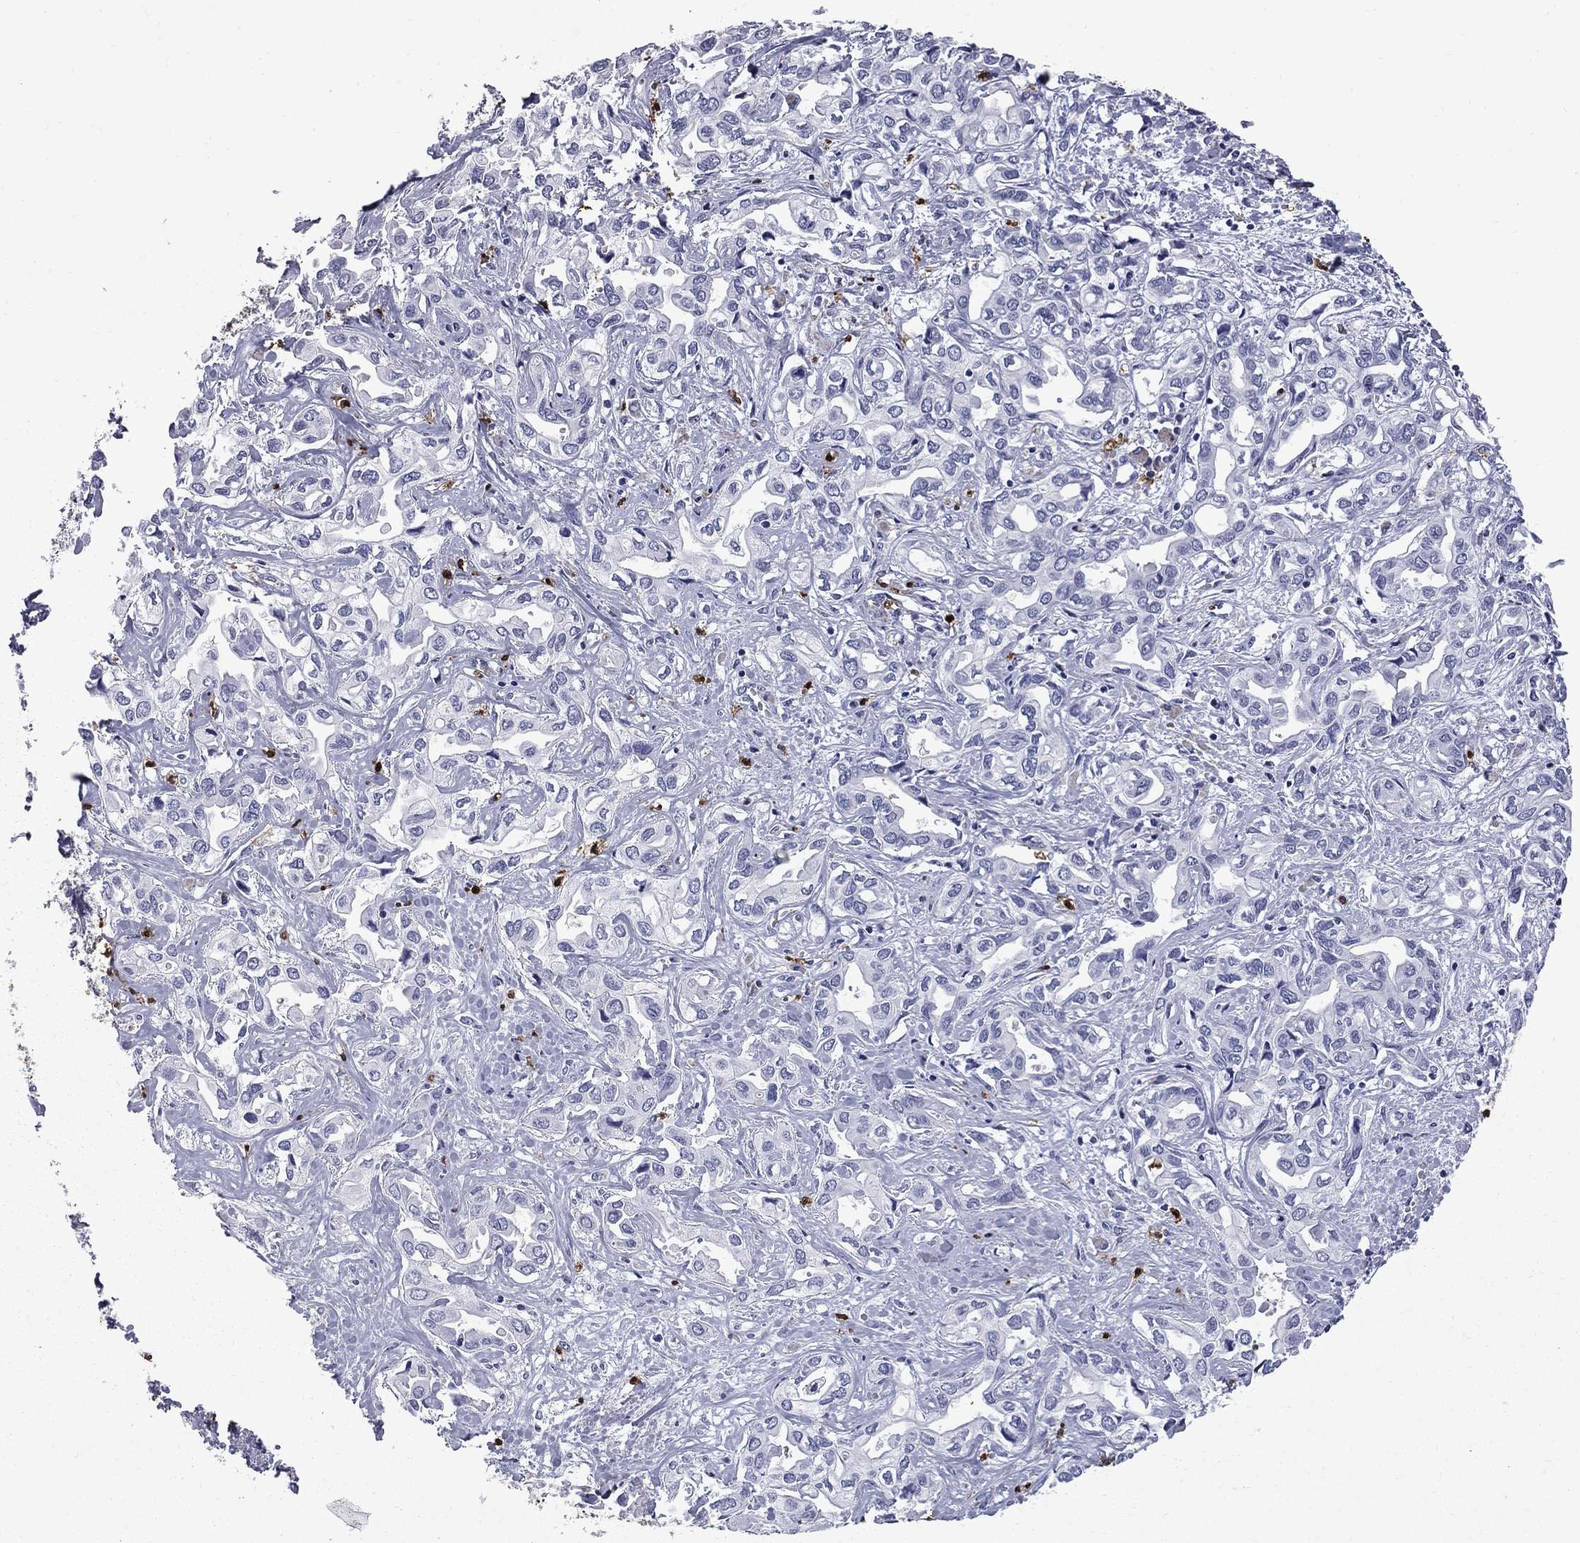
{"staining": {"intensity": "negative", "quantity": "none", "location": "none"}, "tissue": "liver cancer", "cell_type": "Tumor cells", "image_type": "cancer", "snomed": [{"axis": "morphology", "description": "Cholangiocarcinoma"}, {"axis": "topography", "description": "Liver"}], "caption": "There is no significant expression in tumor cells of liver cancer (cholangiocarcinoma).", "gene": "TRIM29", "patient": {"sex": "female", "age": 64}}